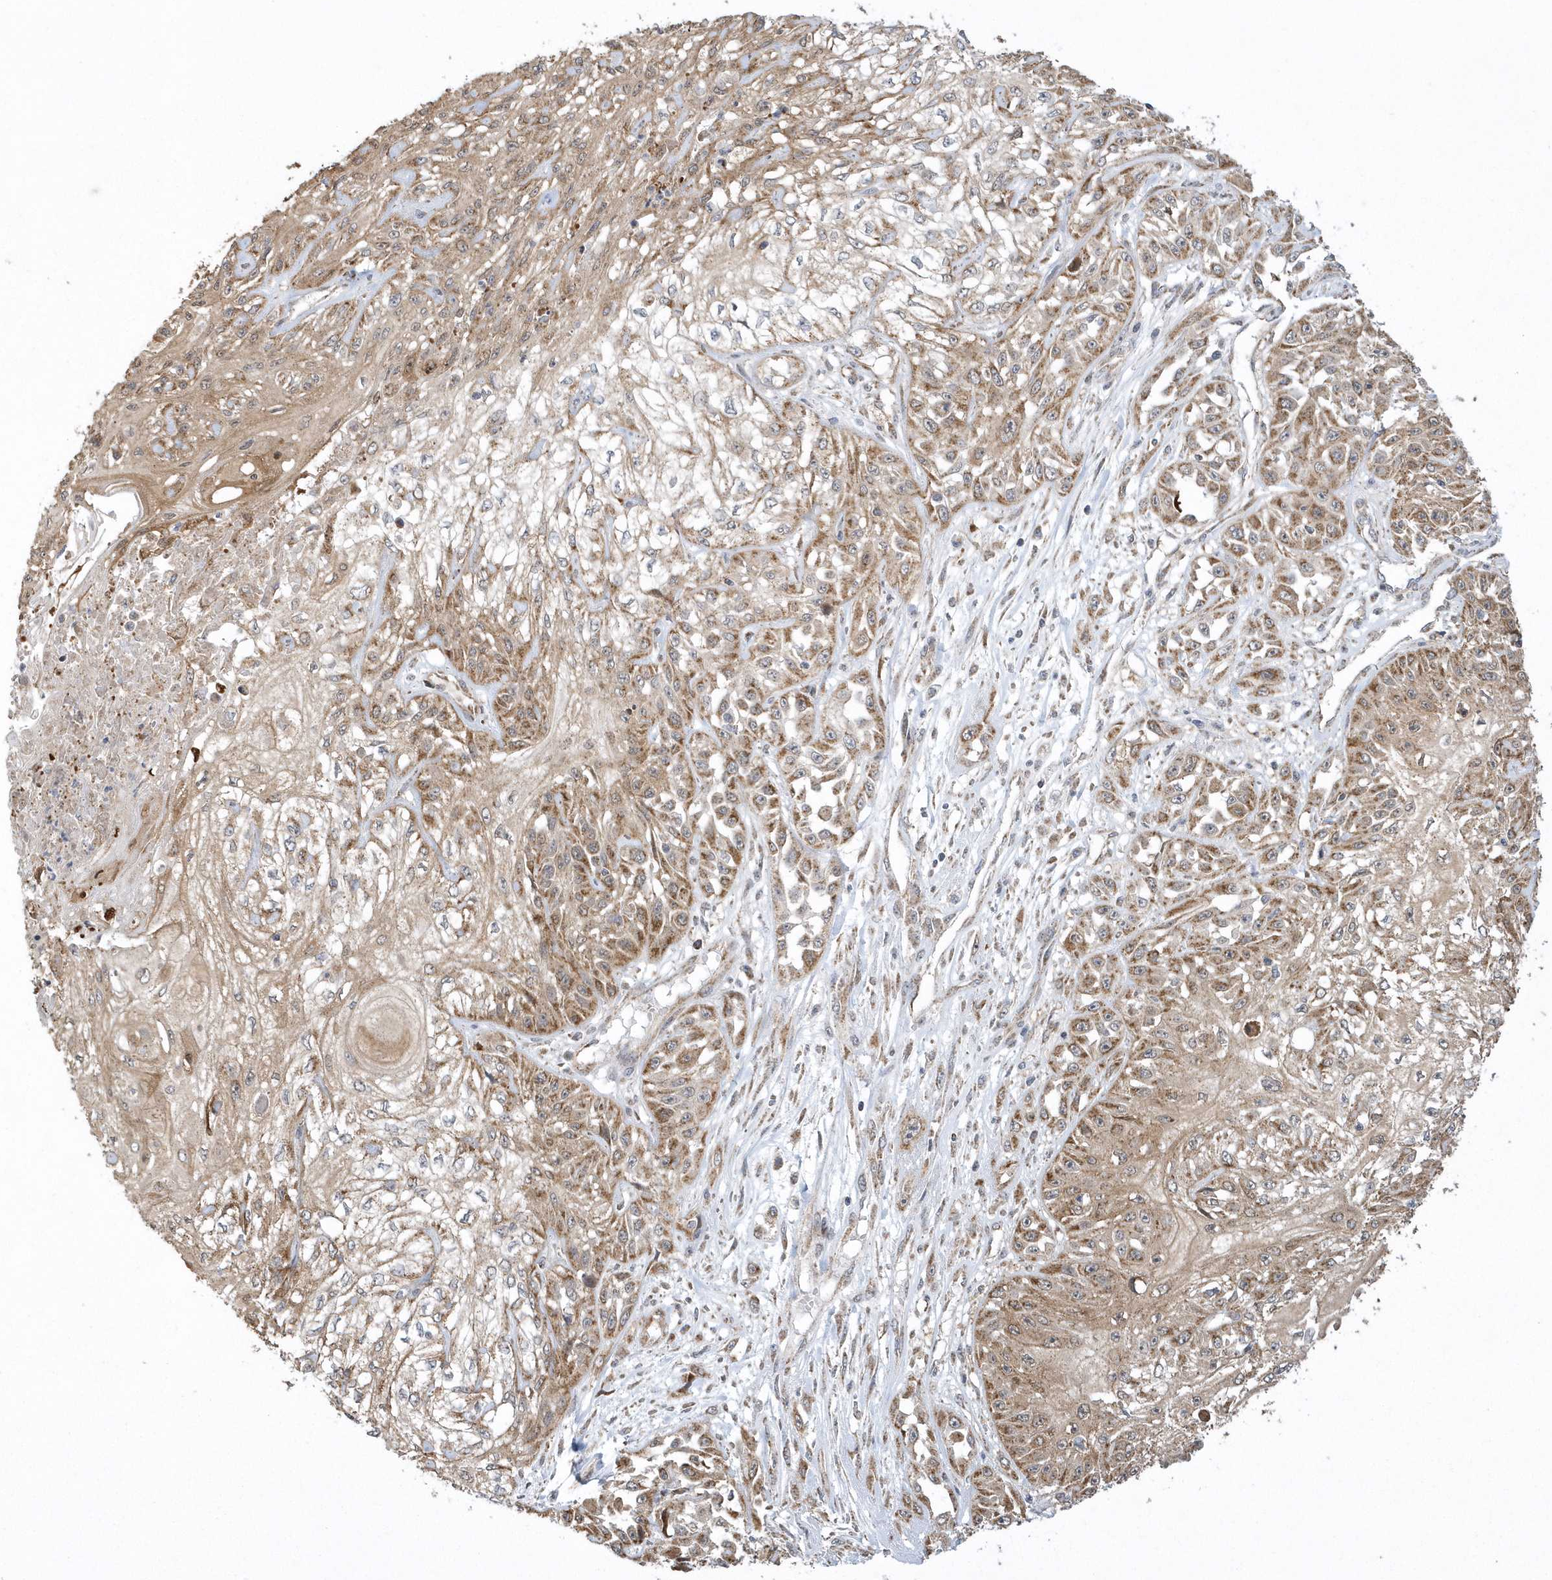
{"staining": {"intensity": "moderate", "quantity": ">75%", "location": "cytoplasmic/membranous"}, "tissue": "skin cancer", "cell_type": "Tumor cells", "image_type": "cancer", "snomed": [{"axis": "morphology", "description": "Squamous cell carcinoma, NOS"}, {"axis": "morphology", "description": "Squamous cell carcinoma, metastatic, NOS"}, {"axis": "topography", "description": "Skin"}, {"axis": "topography", "description": "Lymph node"}], "caption": "Immunohistochemical staining of skin cancer displays medium levels of moderate cytoplasmic/membranous positivity in approximately >75% of tumor cells.", "gene": "SLX9", "patient": {"sex": "male", "age": 75}}